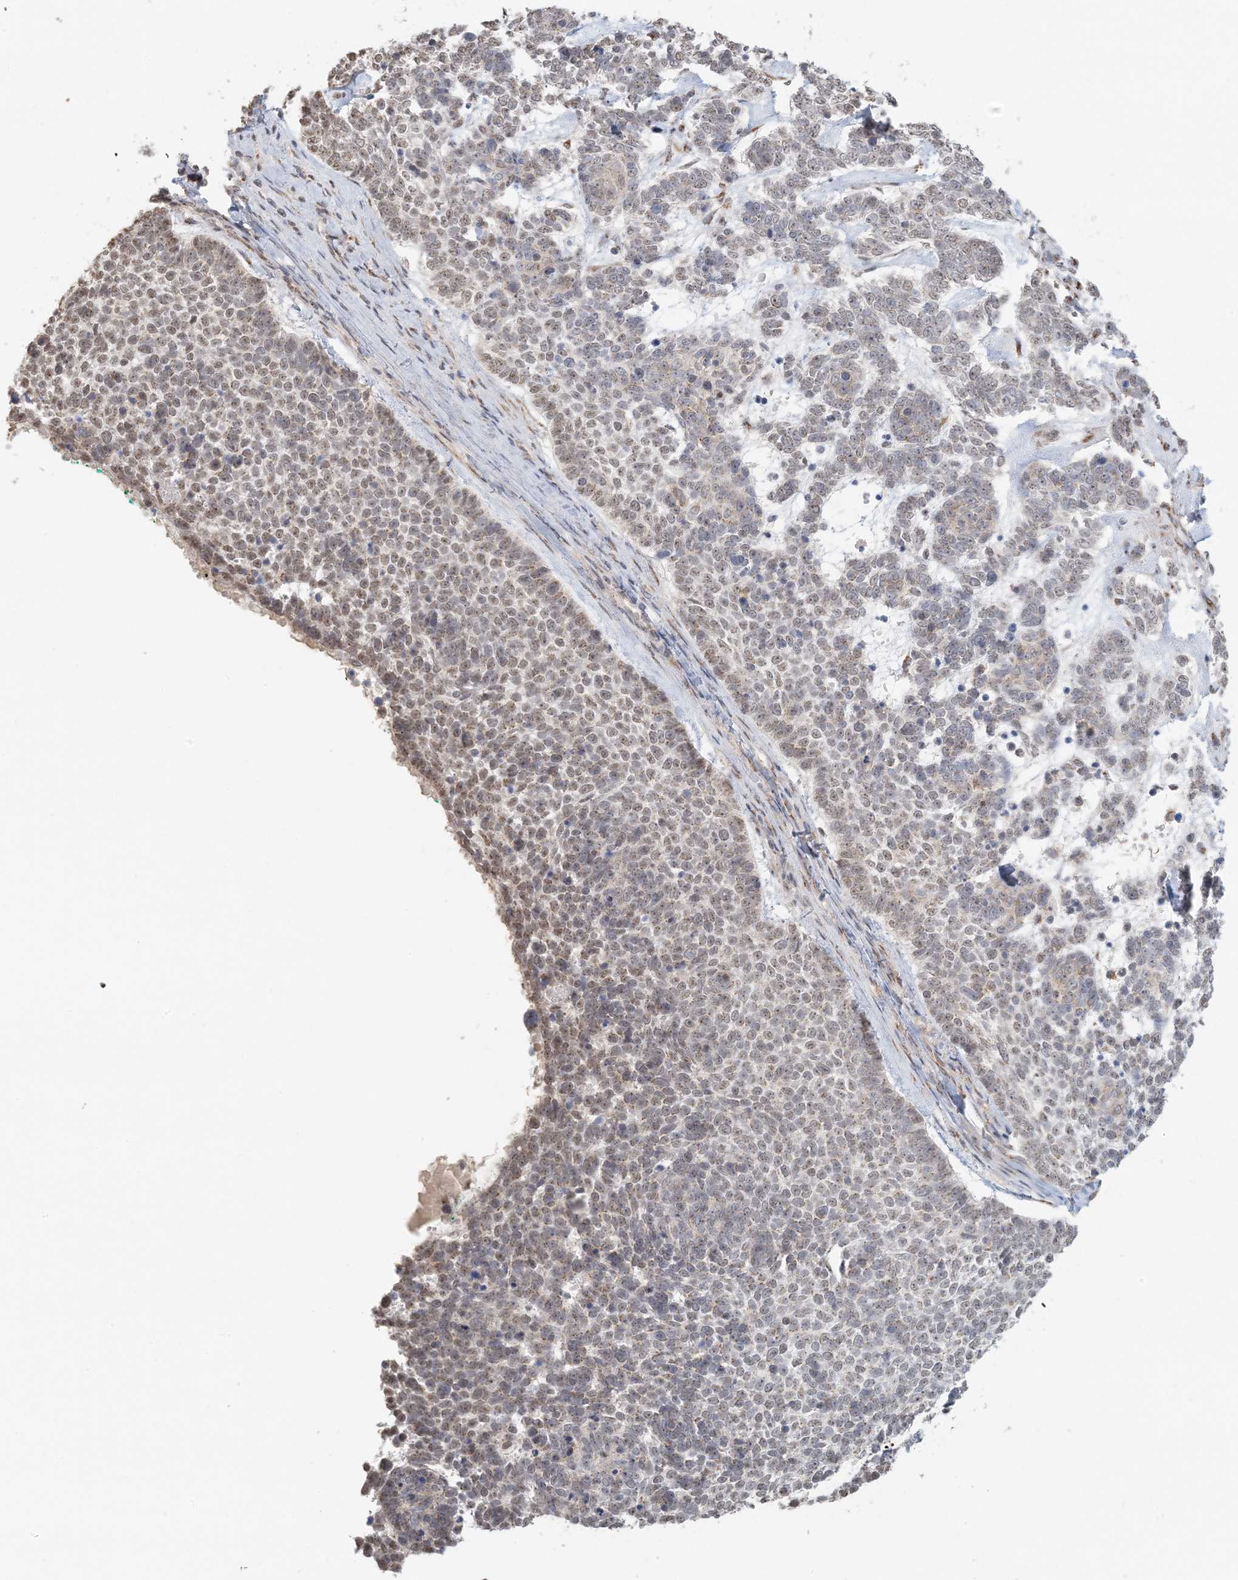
{"staining": {"intensity": "weak", "quantity": "25%-75%", "location": "nuclear"}, "tissue": "skin cancer", "cell_type": "Tumor cells", "image_type": "cancer", "snomed": [{"axis": "morphology", "description": "Basal cell carcinoma"}, {"axis": "topography", "description": "Skin"}], "caption": "This is an image of immunohistochemistry (IHC) staining of skin cancer (basal cell carcinoma), which shows weak positivity in the nuclear of tumor cells.", "gene": "ZCCHC4", "patient": {"sex": "female", "age": 81}}